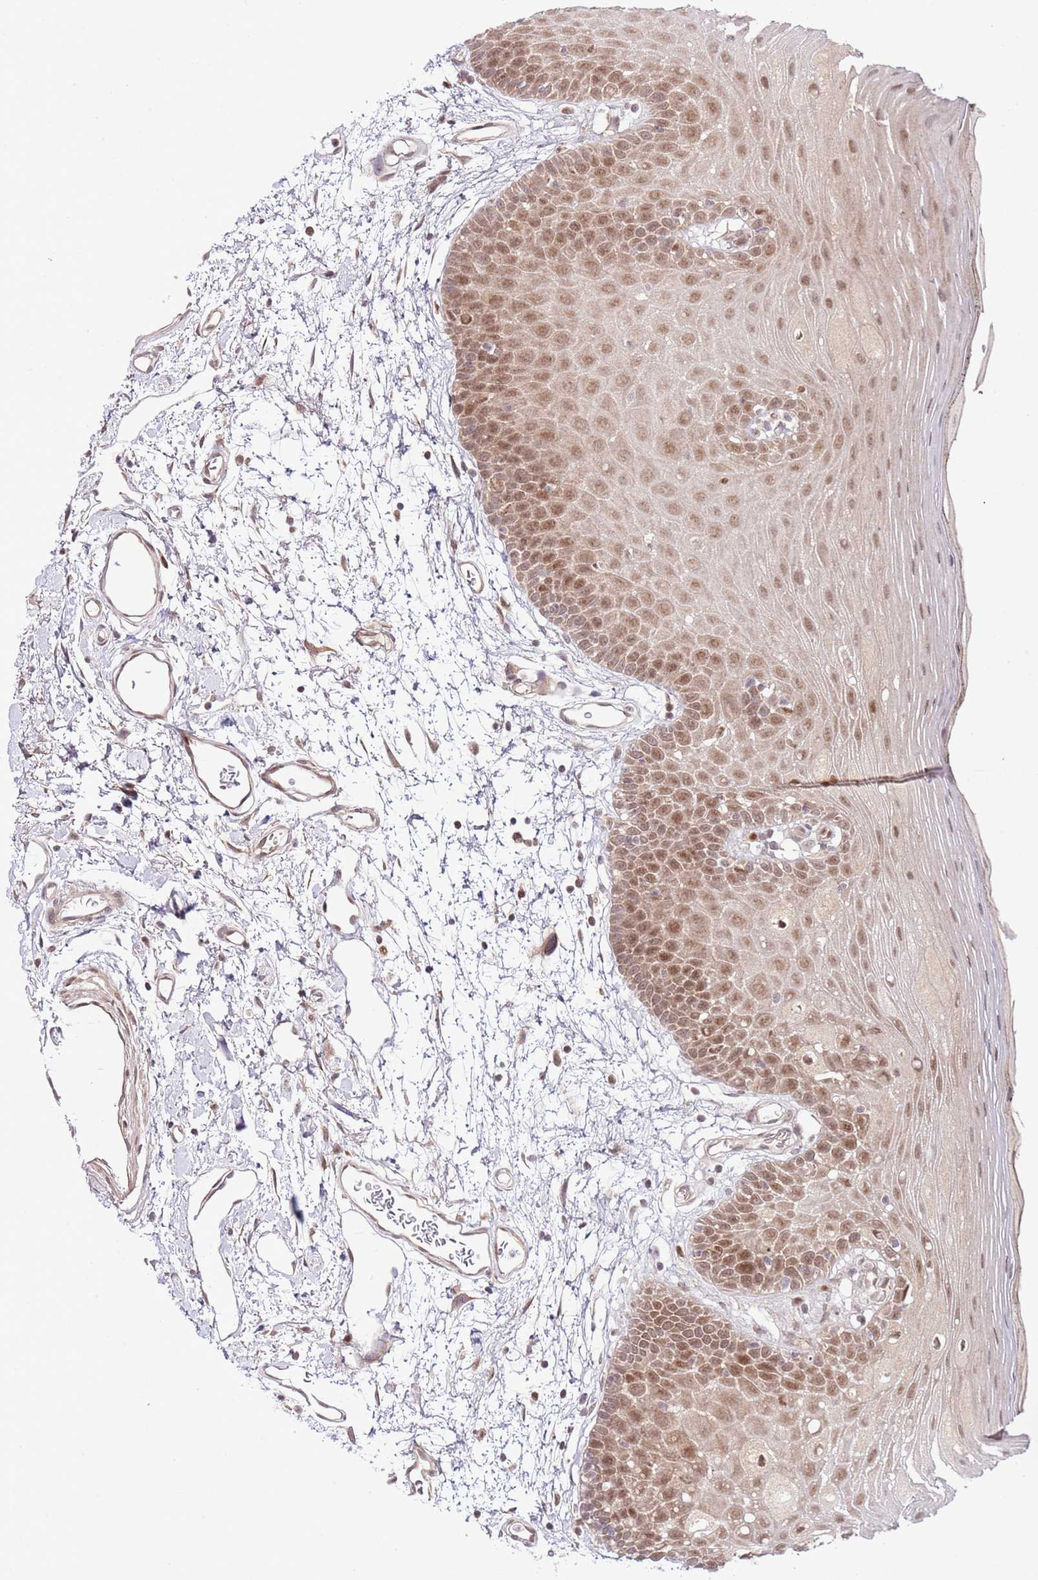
{"staining": {"intensity": "moderate", "quantity": ">75%", "location": "nuclear"}, "tissue": "oral mucosa", "cell_type": "Squamous epithelial cells", "image_type": "normal", "snomed": [{"axis": "morphology", "description": "Normal tissue, NOS"}, {"axis": "topography", "description": "Oral tissue"}, {"axis": "topography", "description": "Tounge, NOS"}], "caption": "Immunohistochemistry (IHC) photomicrograph of normal oral mucosa: oral mucosa stained using immunohistochemistry (IHC) demonstrates medium levels of moderate protein expression localized specifically in the nuclear of squamous epithelial cells, appearing as a nuclear brown color.", "gene": "CHD1", "patient": {"sex": "female", "age": 81}}